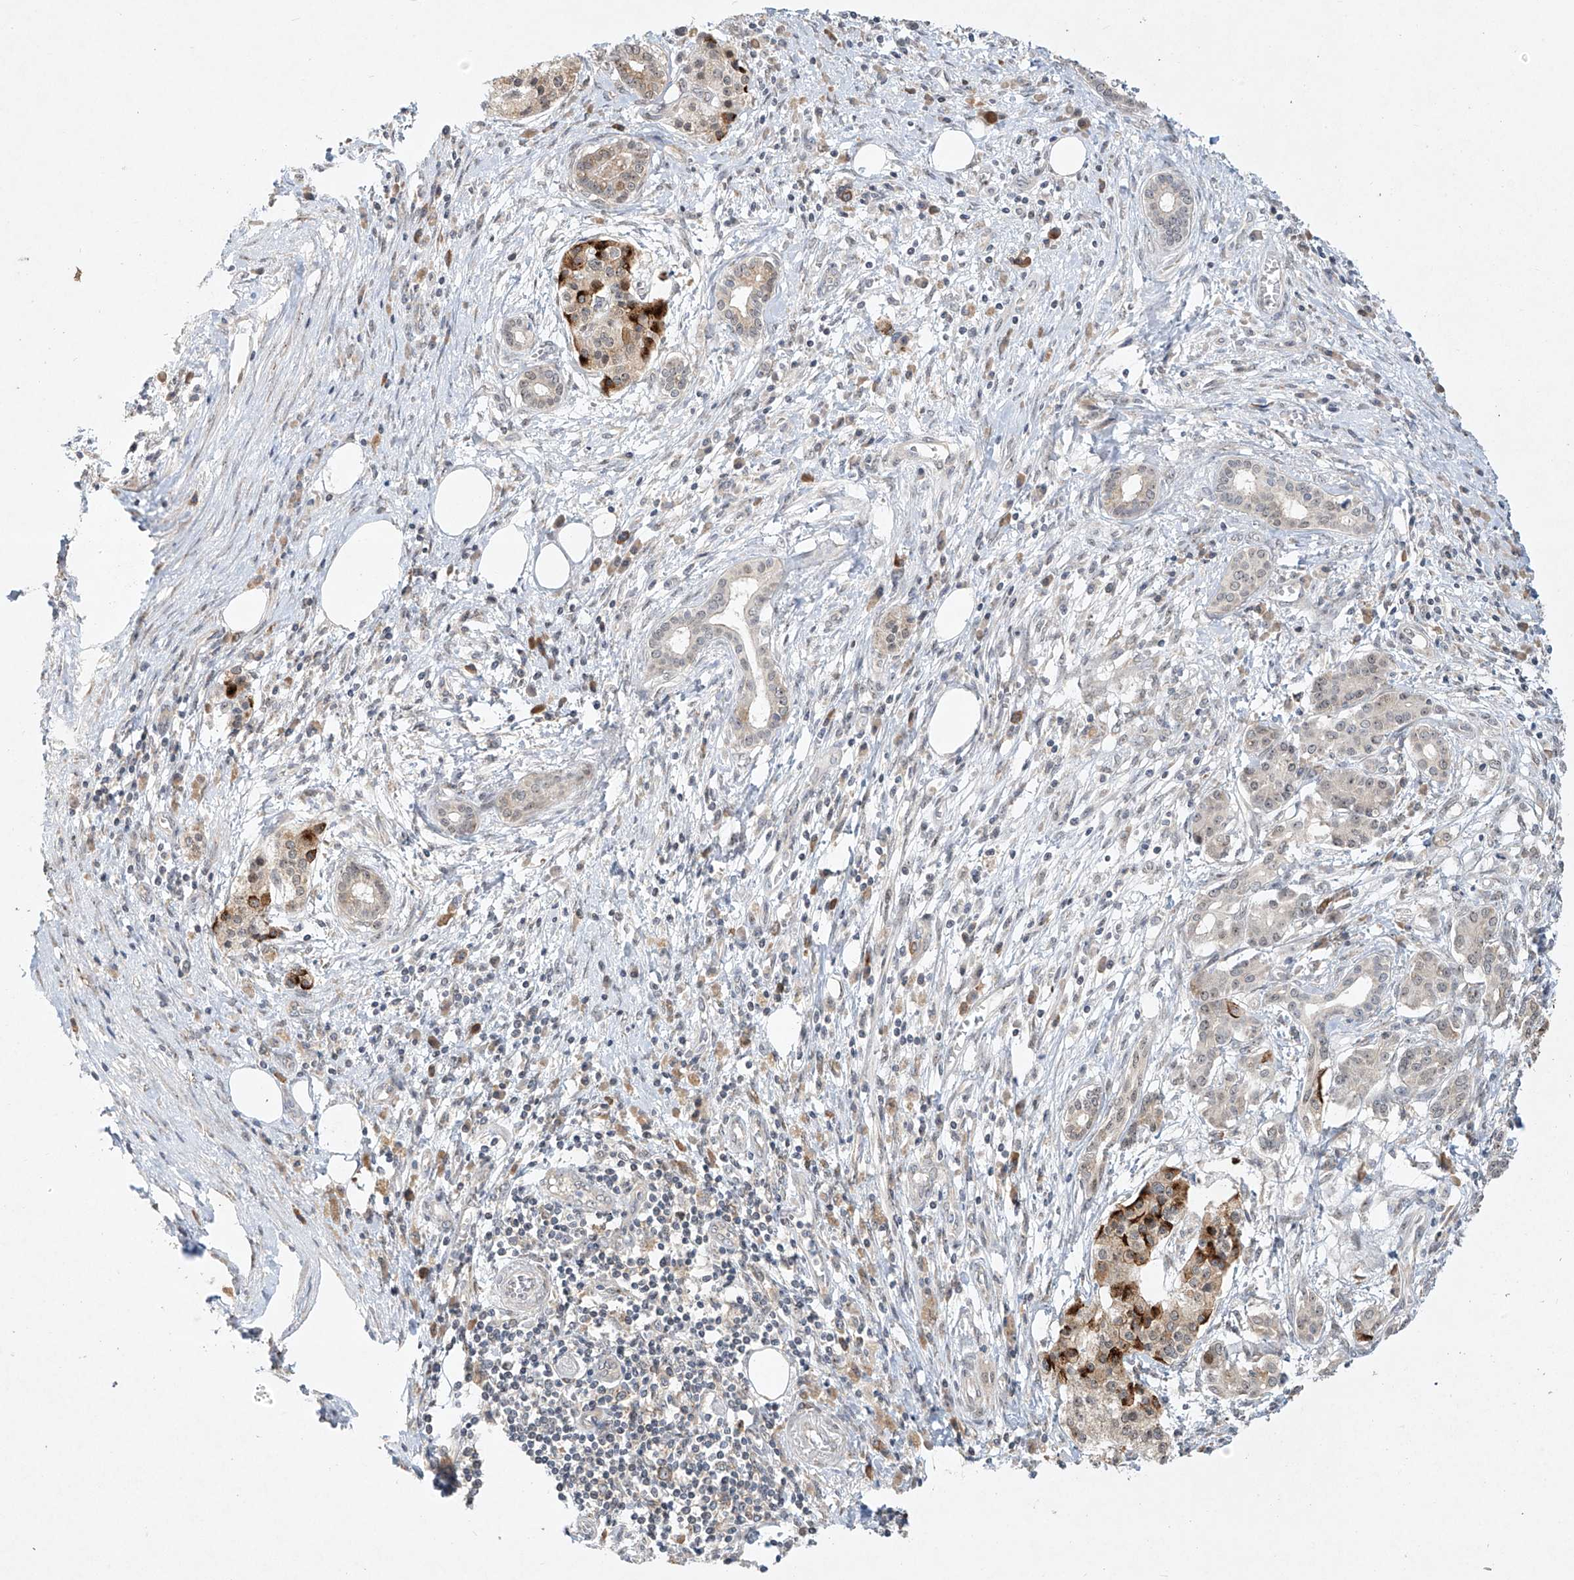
{"staining": {"intensity": "negative", "quantity": "none", "location": "none"}, "tissue": "pancreatic cancer", "cell_type": "Tumor cells", "image_type": "cancer", "snomed": [{"axis": "morphology", "description": "Adenocarcinoma, NOS"}, {"axis": "topography", "description": "Pancreas"}], "caption": "A micrograph of pancreatic cancer stained for a protein demonstrates no brown staining in tumor cells.", "gene": "TASP1", "patient": {"sex": "female", "age": 73}}